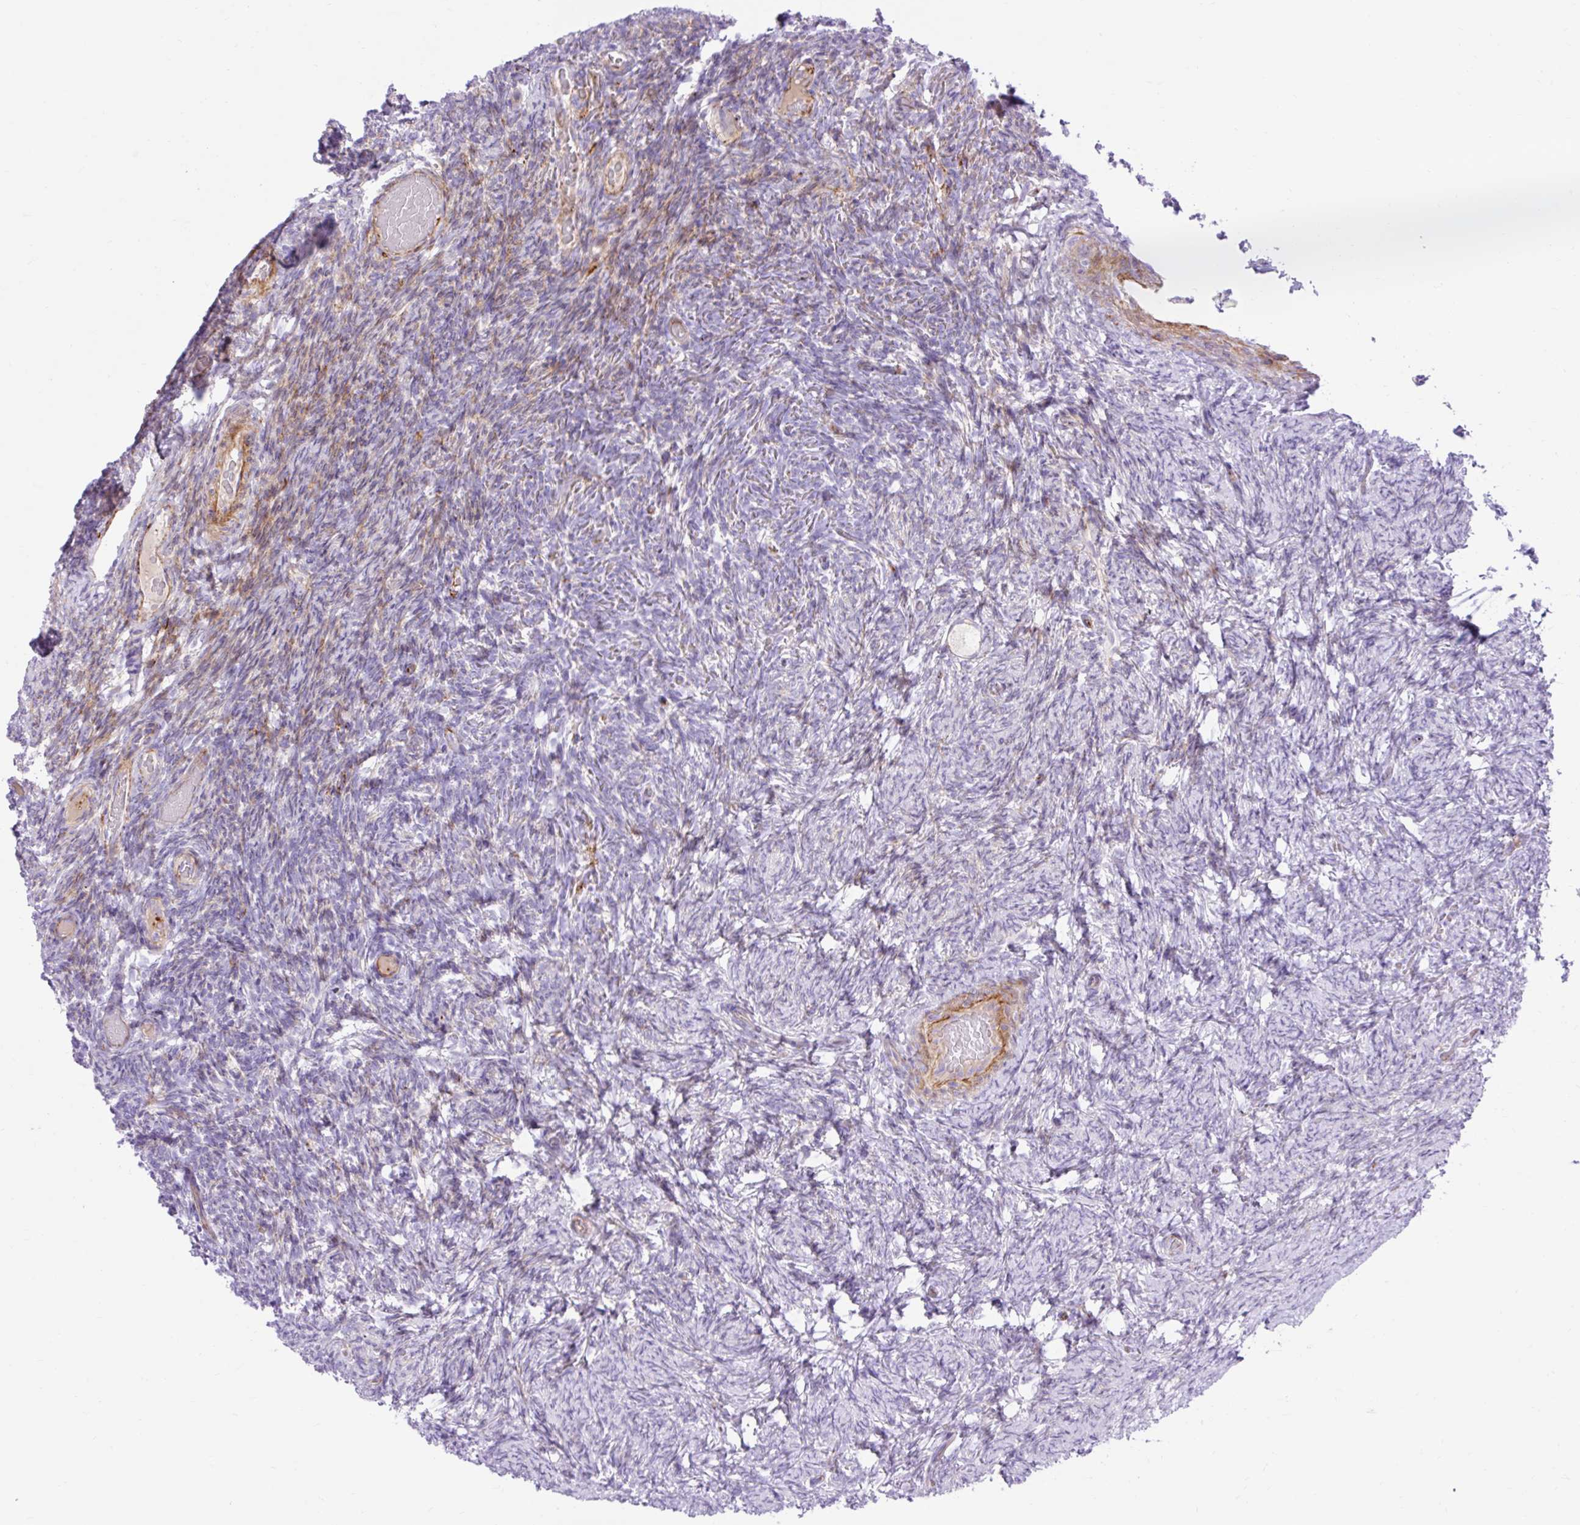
{"staining": {"intensity": "negative", "quantity": "none", "location": "none"}, "tissue": "ovary", "cell_type": "Follicle cells", "image_type": "normal", "snomed": [{"axis": "morphology", "description": "Normal tissue, NOS"}, {"axis": "topography", "description": "Ovary"}], "caption": "High power microscopy photomicrograph of an immunohistochemistry (IHC) micrograph of unremarkable ovary, revealing no significant staining in follicle cells.", "gene": "CORO7", "patient": {"sex": "female", "age": 34}}